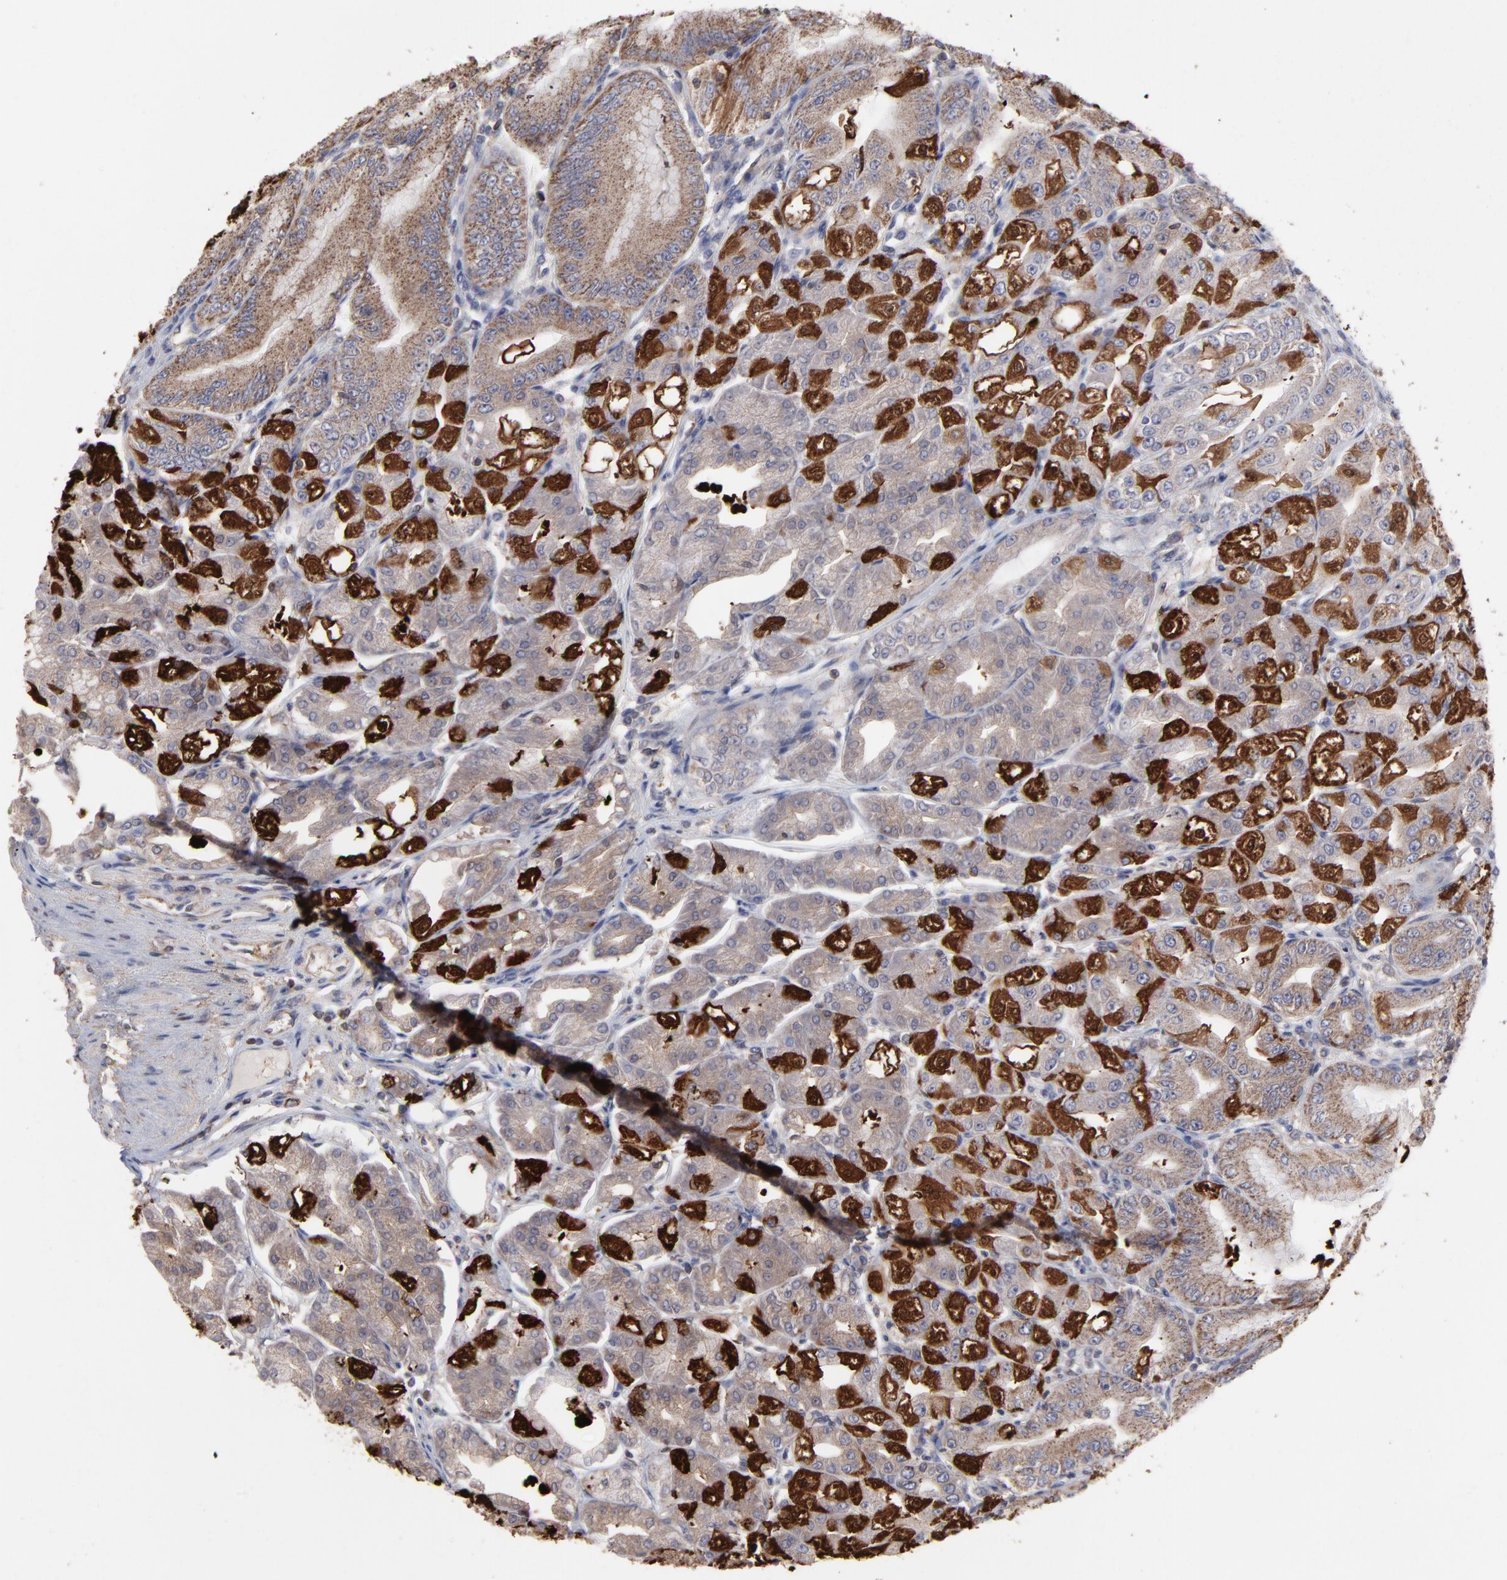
{"staining": {"intensity": "strong", "quantity": "25%-75%", "location": "cytoplasmic/membranous"}, "tissue": "stomach", "cell_type": "Glandular cells", "image_type": "normal", "snomed": [{"axis": "morphology", "description": "Normal tissue, NOS"}, {"axis": "topography", "description": "Stomach, lower"}], "caption": "This histopathology image shows immunohistochemistry (IHC) staining of normal stomach, with high strong cytoplasmic/membranous expression in about 25%-75% of glandular cells.", "gene": "NFKBIA", "patient": {"sex": "male", "age": 71}}